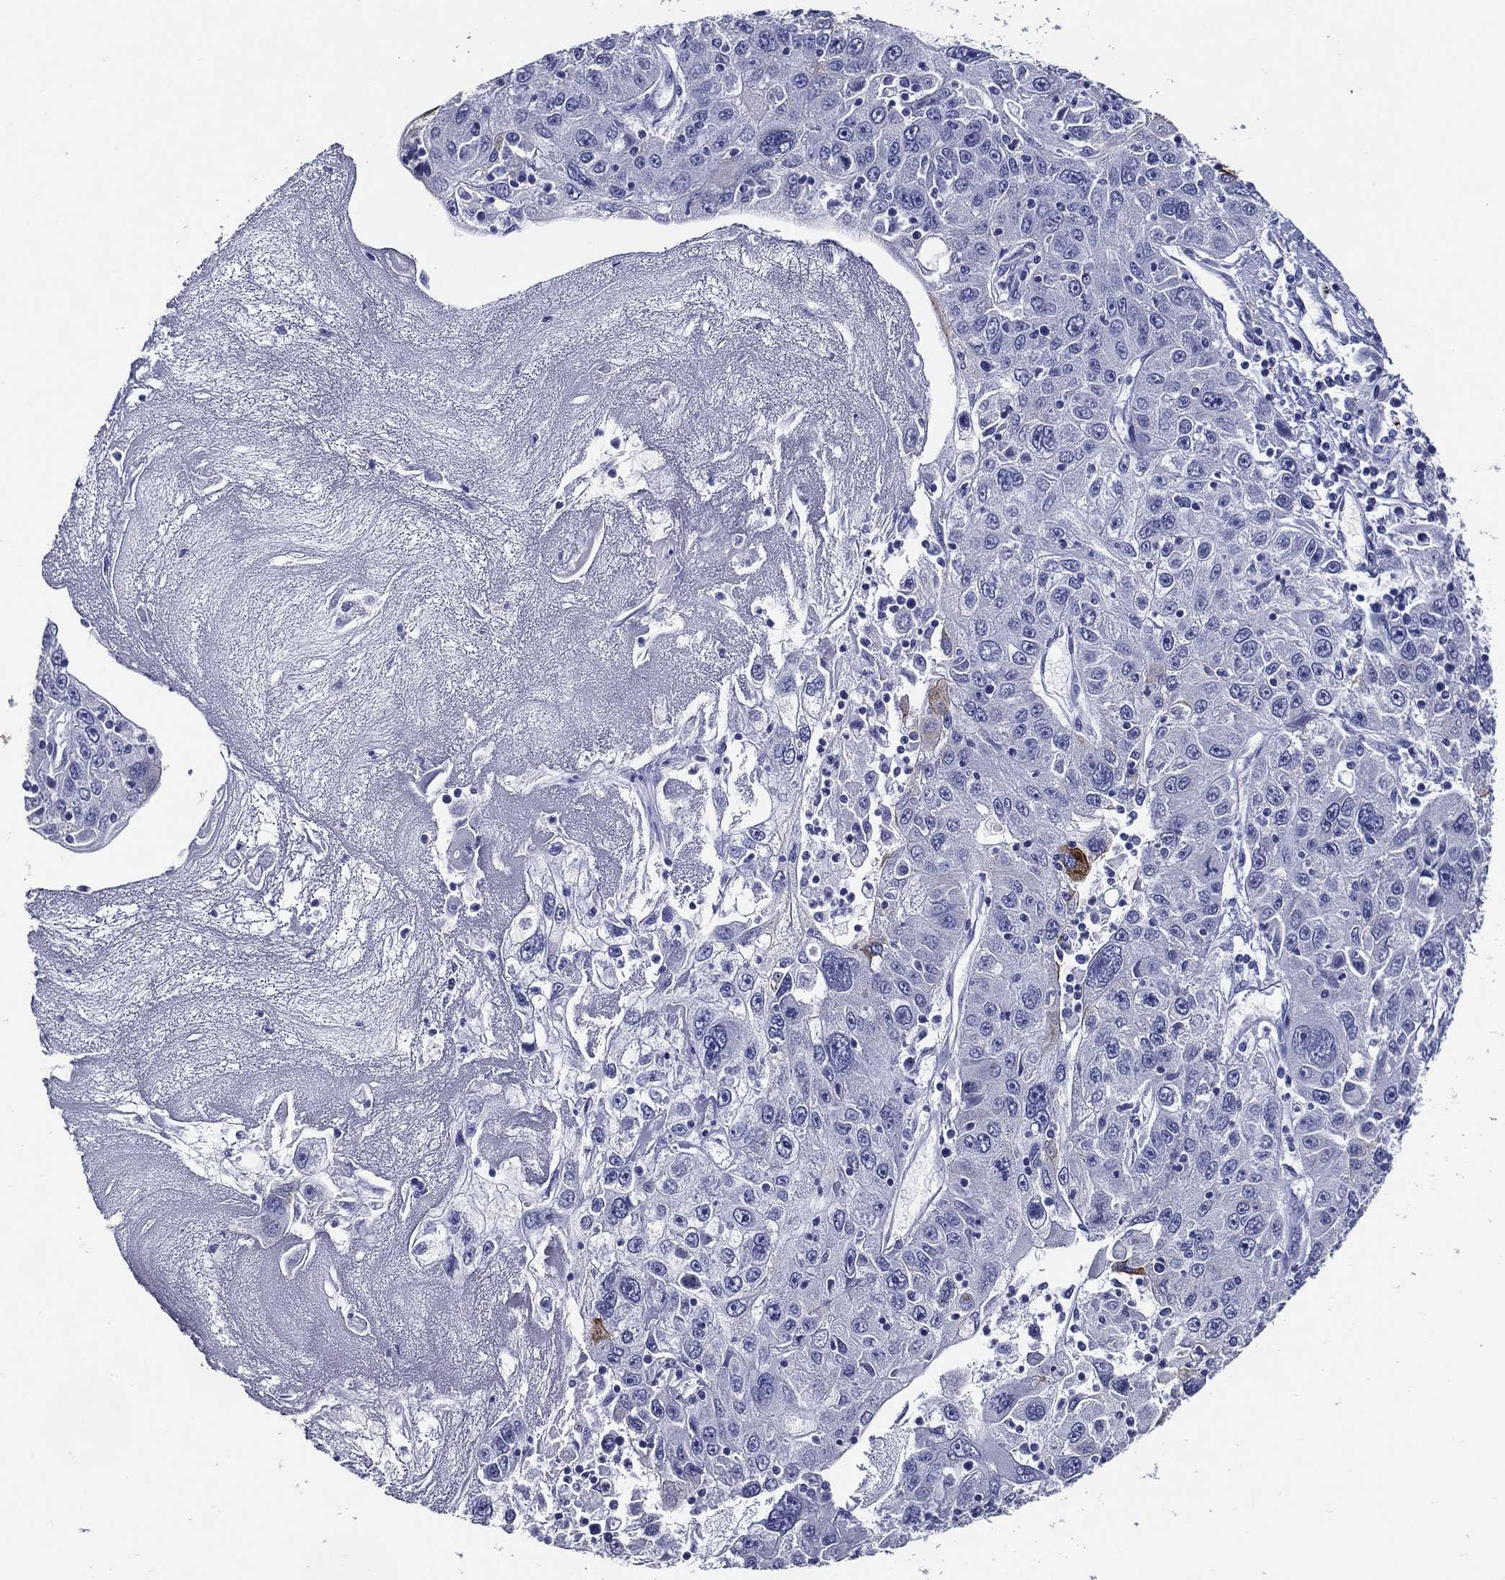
{"staining": {"intensity": "moderate", "quantity": "<25%", "location": "cytoplasmic/membranous"}, "tissue": "stomach cancer", "cell_type": "Tumor cells", "image_type": "cancer", "snomed": [{"axis": "morphology", "description": "Adenocarcinoma, NOS"}, {"axis": "topography", "description": "Stomach"}], "caption": "Stomach cancer (adenocarcinoma) stained with a protein marker exhibits moderate staining in tumor cells.", "gene": "ACE2", "patient": {"sex": "male", "age": 56}}